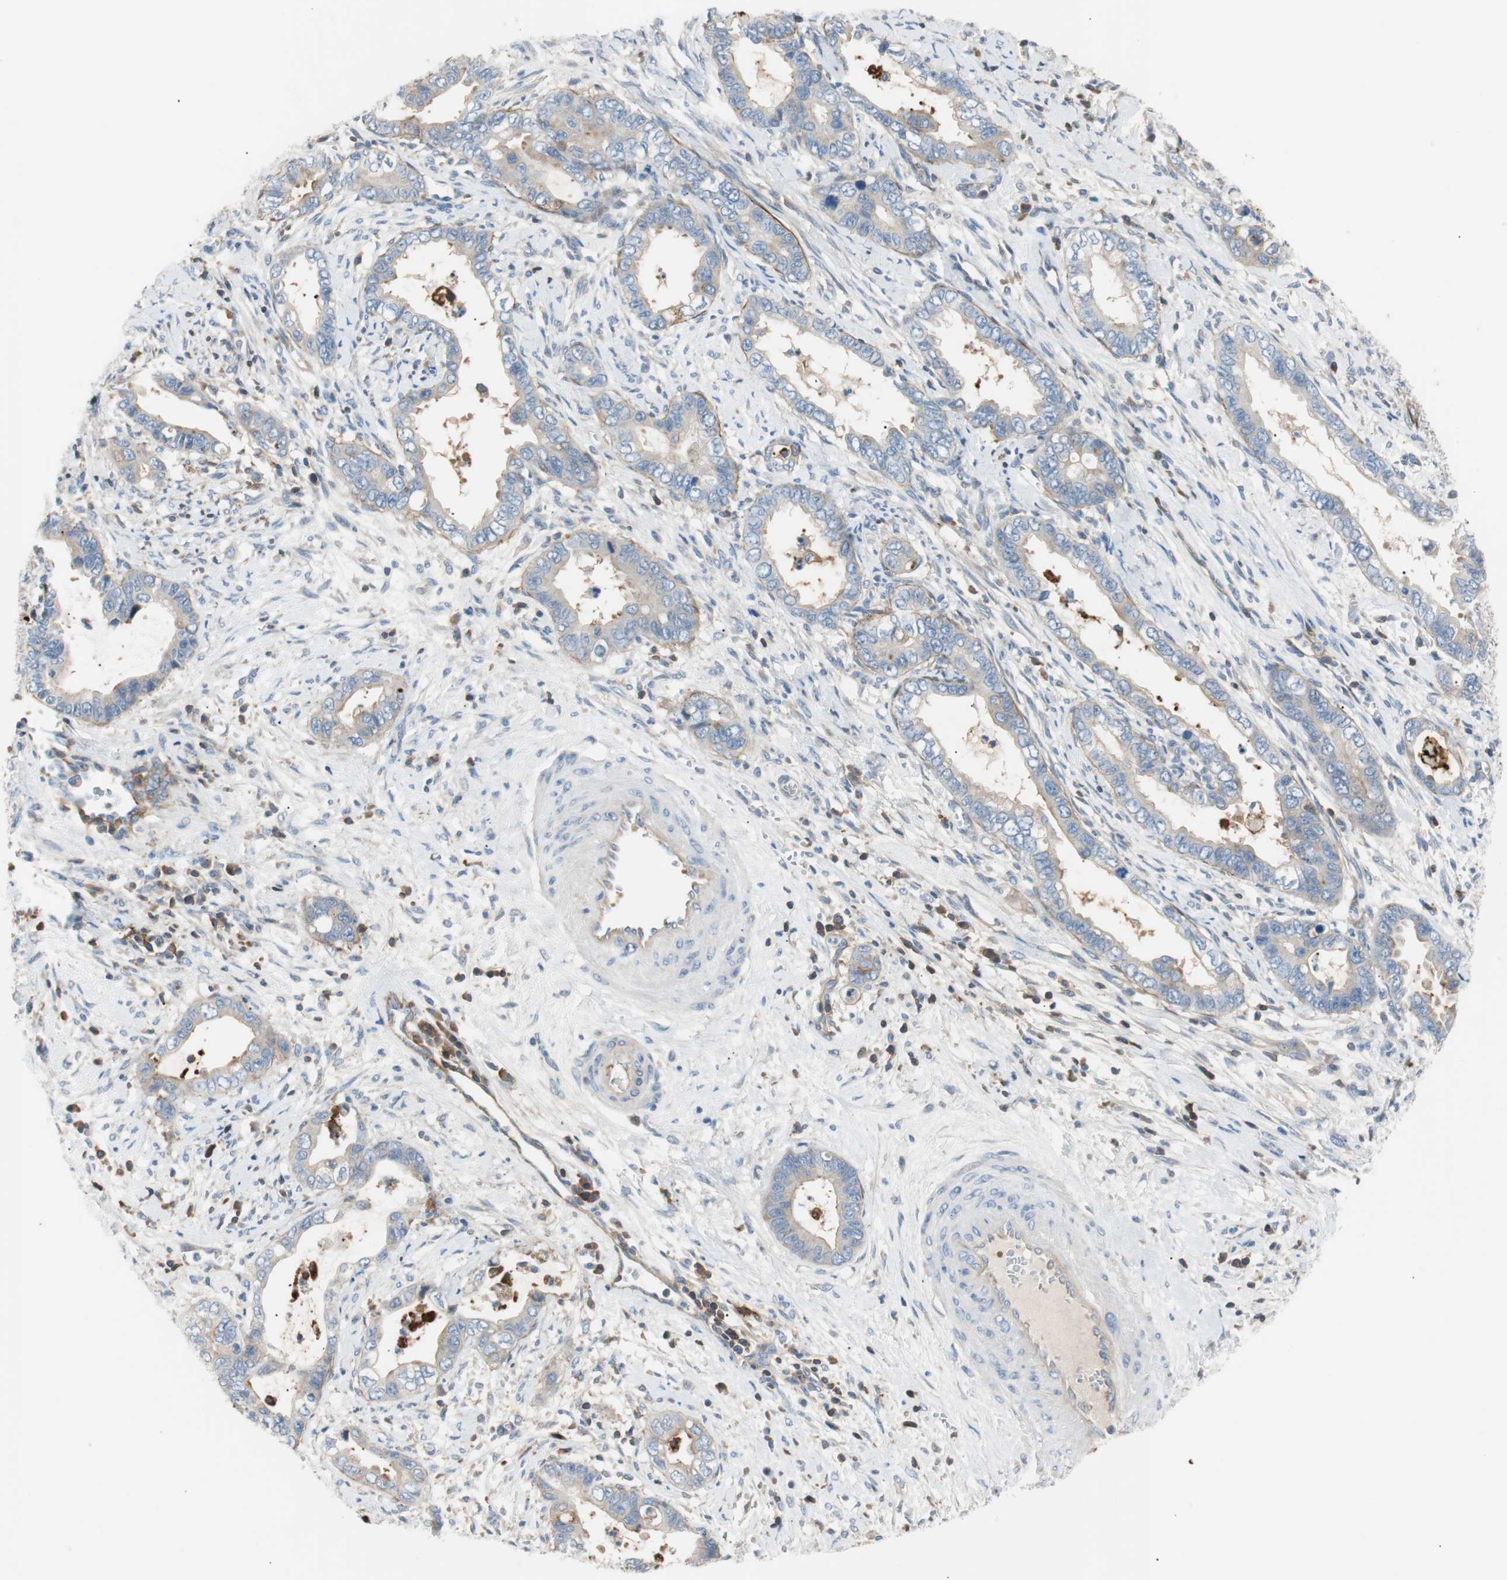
{"staining": {"intensity": "moderate", "quantity": "<25%", "location": "cytoplasmic/membranous"}, "tissue": "cervical cancer", "cell_type": "Tumor cells", "image_type": "cancer", "snomed": [{"axis": "morphology", "description": "Adenocarcinoma, NOS"}, {"axis": "topography", "description": "Cervix"}], "caption": "This is a histology image of immunohistochemistry (IHC) staining of adenocarcinoma (cervical), which shows moderate positivity in the cytoplasmic/membranous of tumor cells.", "gene": "TNFRSF18", "patient": {"sex": "female", "age": 44}}